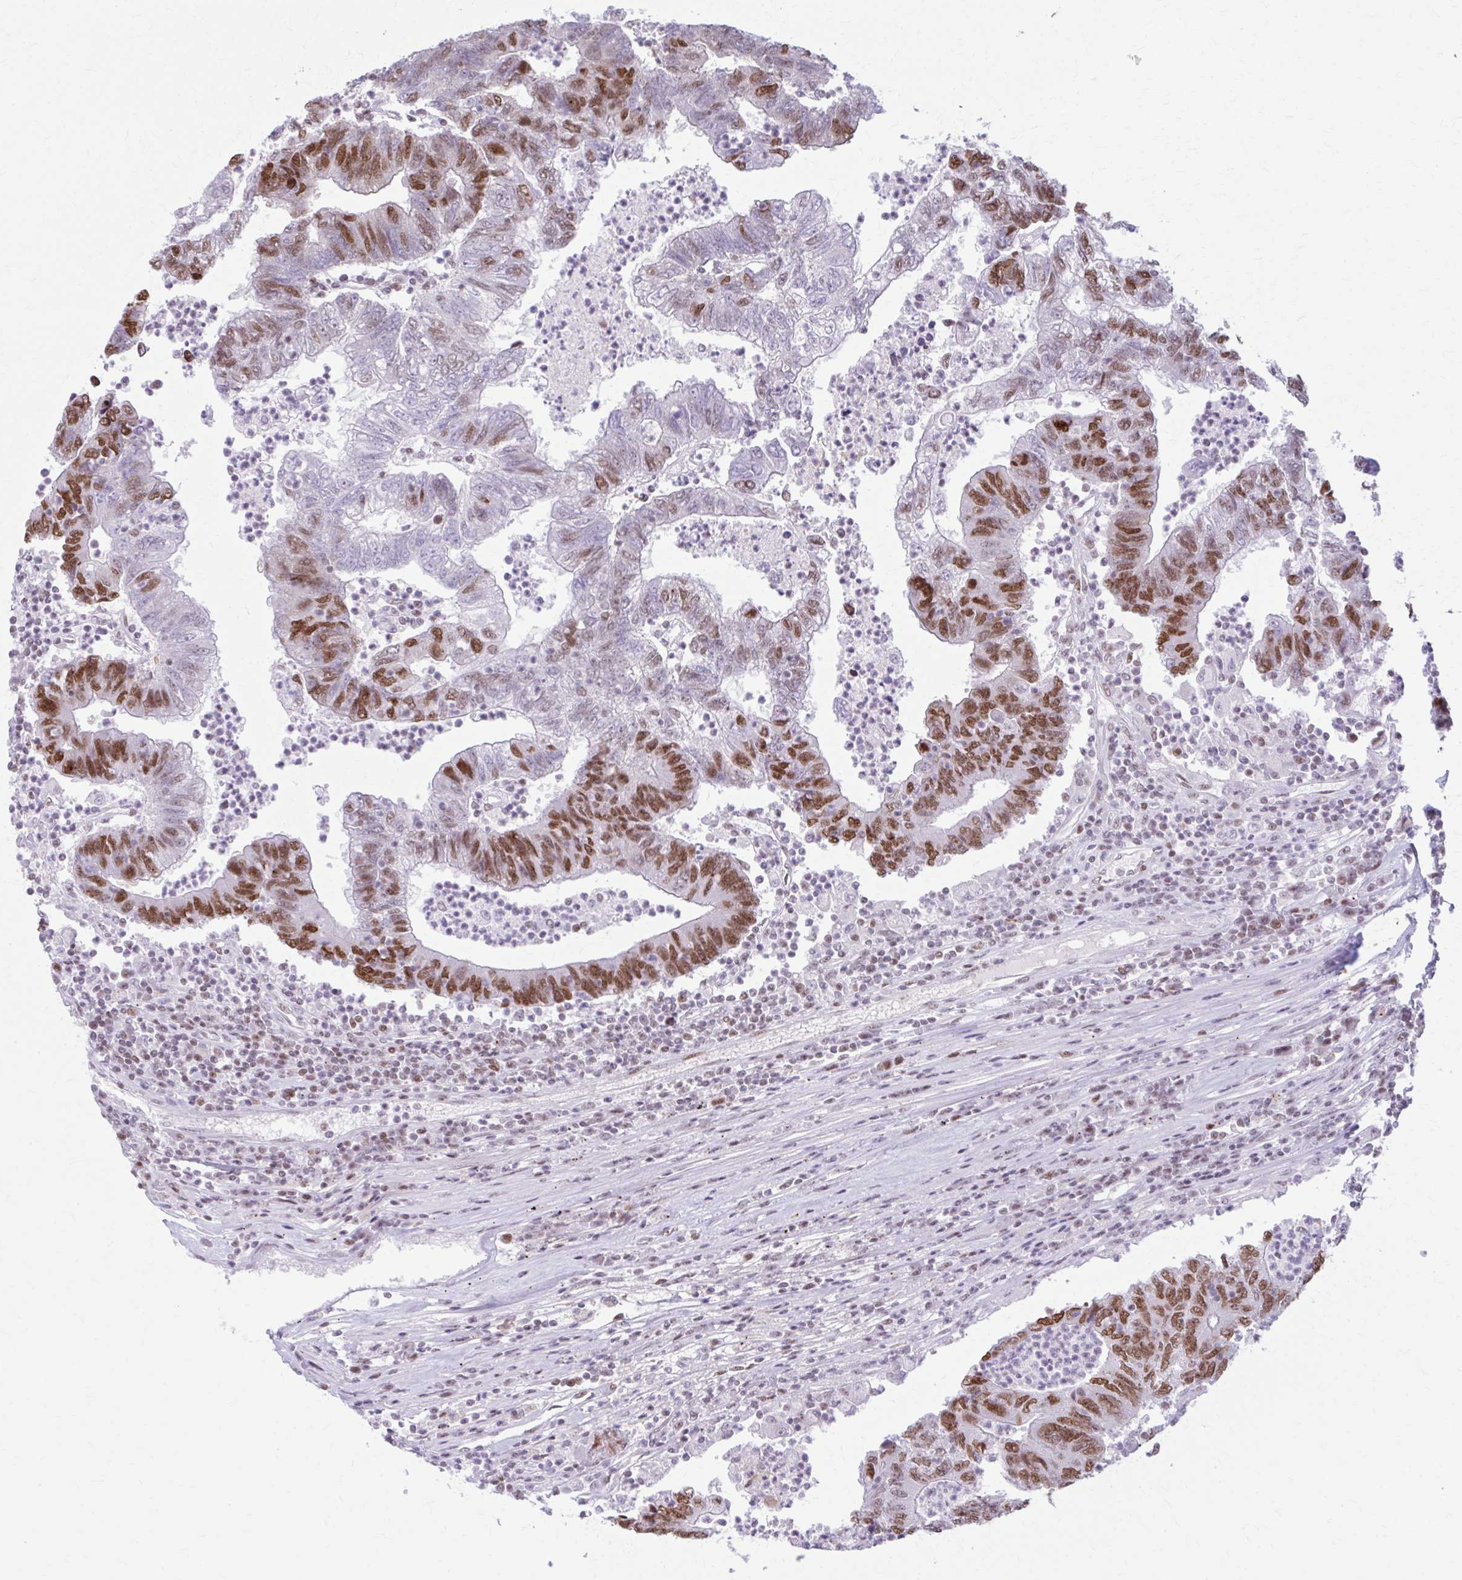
{"staining": {"intensity": "moderate", "quantity": "25%-75%", "location": "nuclear"}, "tissue": "colorectal cancer", "cell_type": "Tumor cells", "image_type": "cancer", "snomed": [{"axis": "morphology", "description": "Adenocarcinoma, NOS"}, {"axis": "topography", "description": "Colon"}], "caption": "Brown immunohistochemical staining in human colorectal cancer shows moderate nuclear expression in about 25%-75% of tumor cells.", "gene": "PABIR1", "patient": {"sex": "female", "age": 48}}